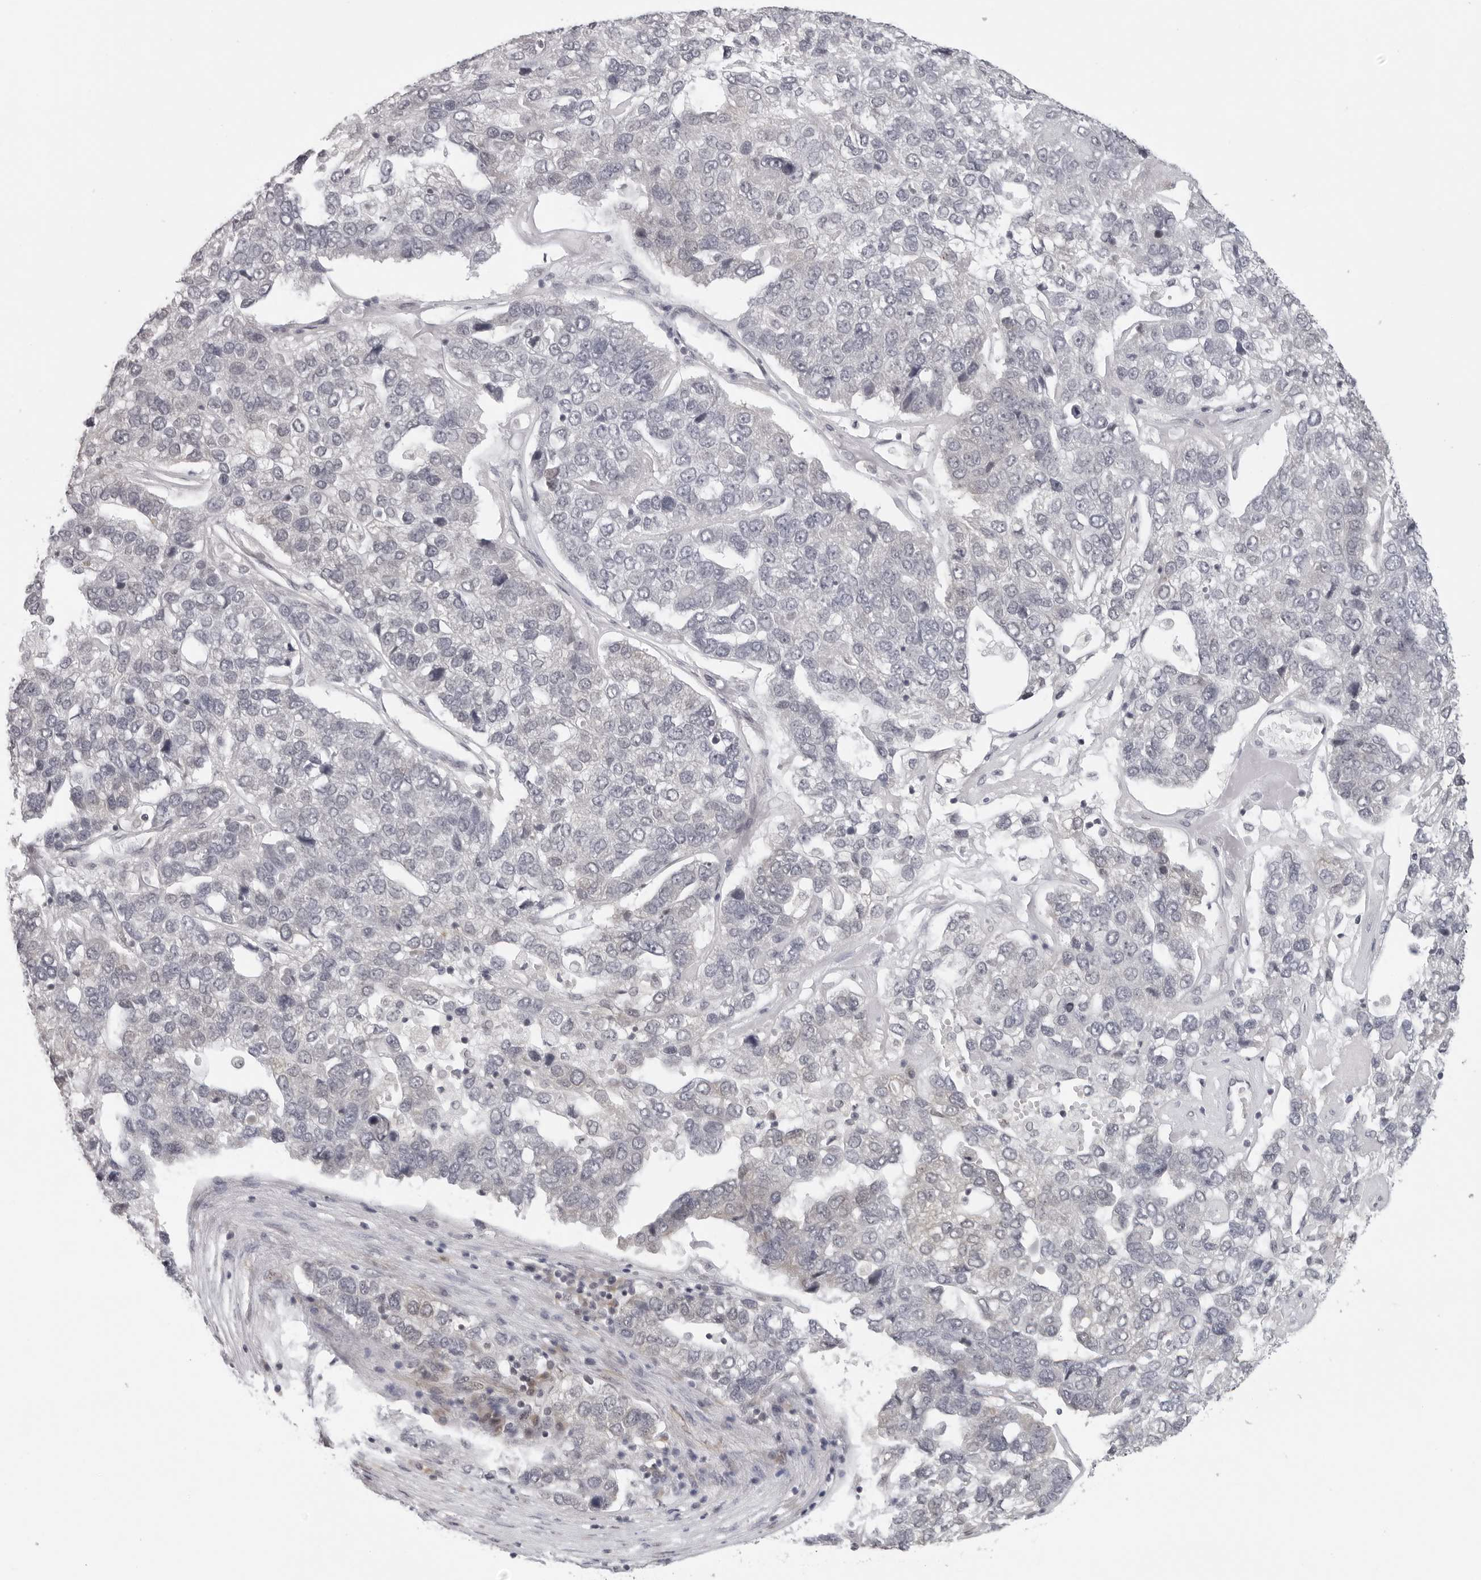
{"staining": {"intensity": "negative", "quantity": "none", "location": "none"}, "tissue": "pancreatic cancer", "cell_type": "Tumor cells", "image_type": "cancer", "snomed": [{"axis": "morphology", "description": "Adenocarcinoma, NOS"}, {"axis": "topography", "description": "Pancreas"}], "caption": "An immunohistochemistry image of pancreatic cancer (adenocarcinoma) is shown. There is no staining in tumor cells of pancreatic cancer (adenocarcinoma).", "gene": "CASP7", "patient": {"sex": "female", "age": 61}}